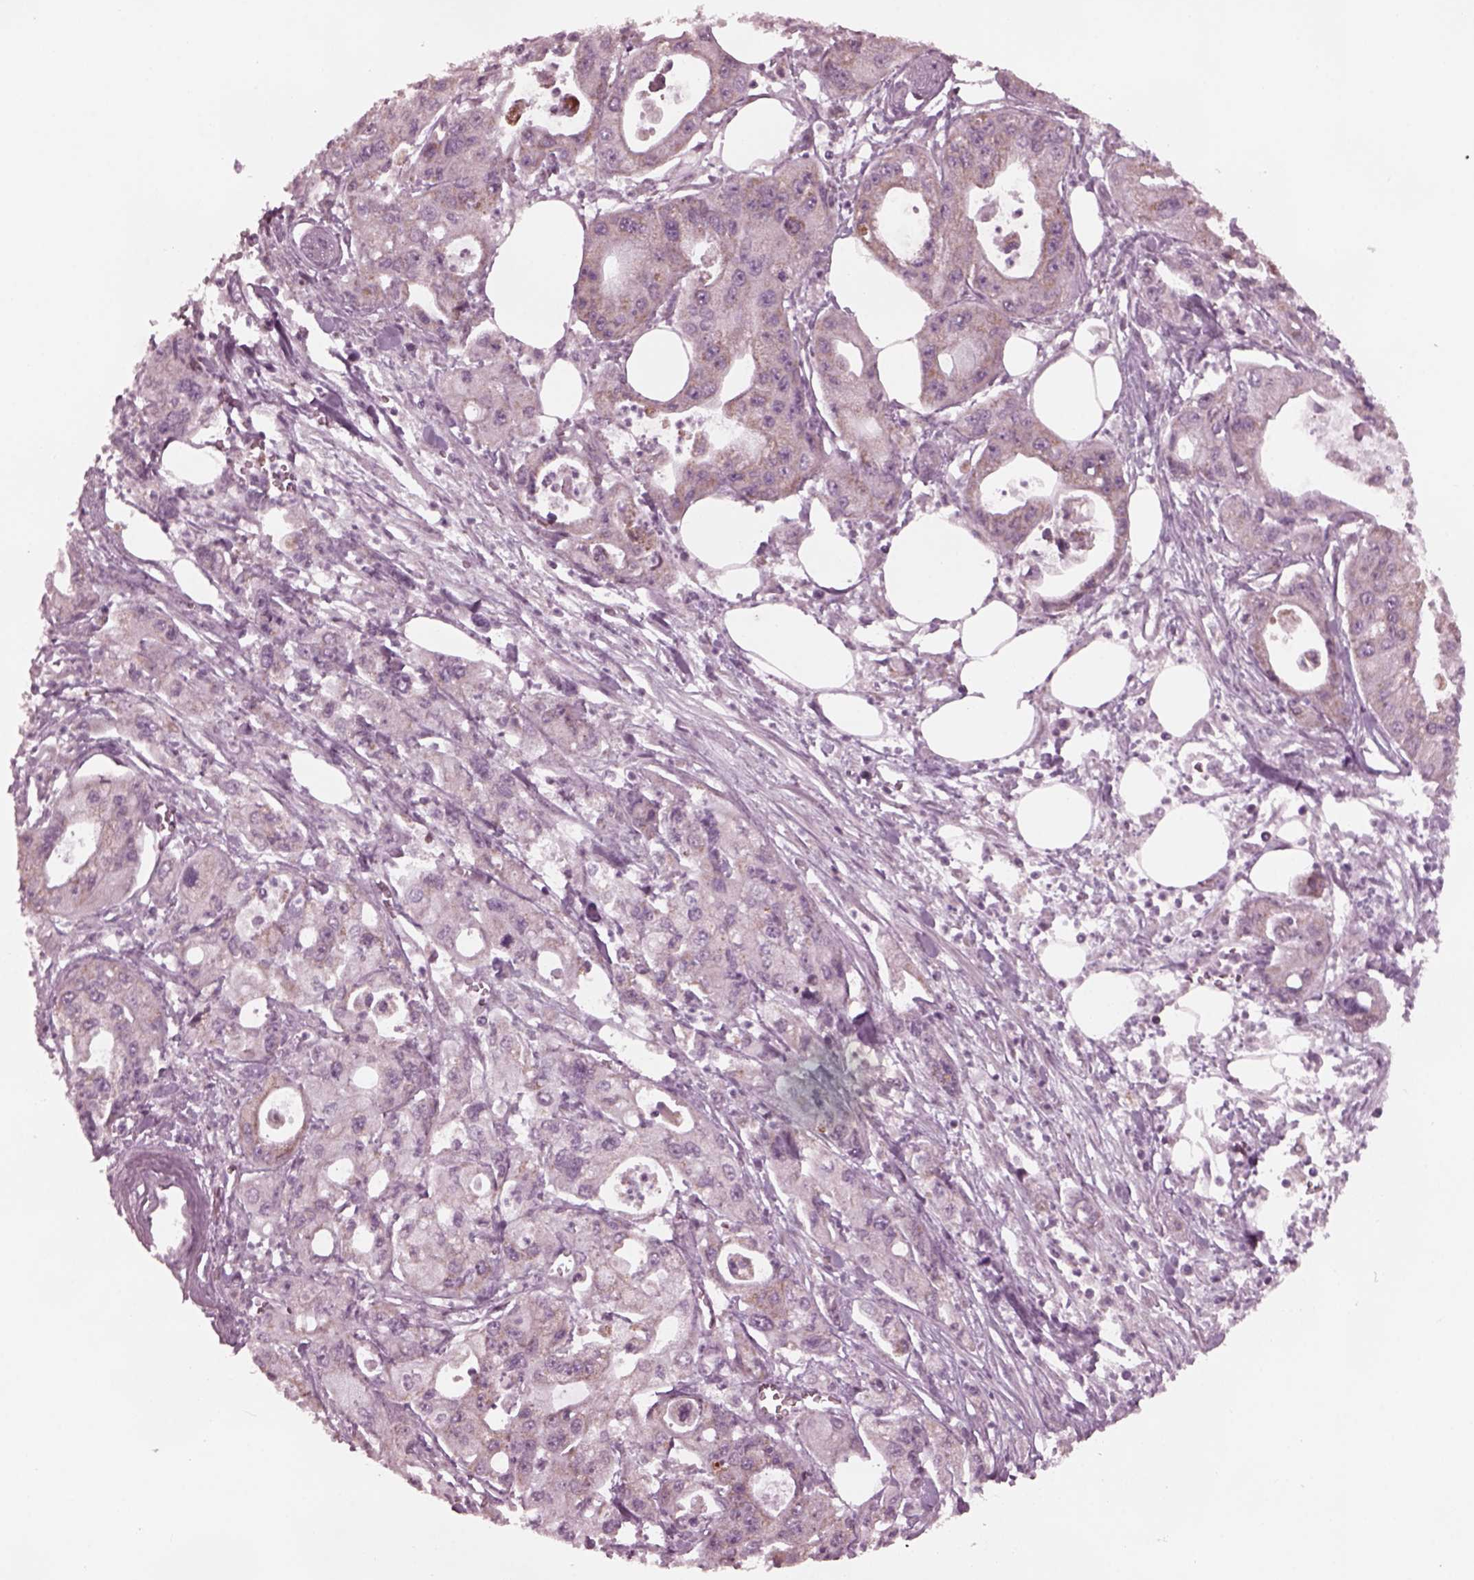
{"staining": {"intensity": "weak", "quantity": "<25%", "location": "cytoplasmic/membranous"}, "tissue": "pancreatic cancer", "cell_type": "Tumor cells", "image_type": "cancer", "snomed": [{"axis": "morphology", "description": "Adenocarcinoma, NOS"}, {"axis": "topography", "description": "Pancreas"}], "caption": "This photomicrograph is of adenocarcinoma (pancreatic) stained with IHC to label a protein in brown with the nuclei are counter-stained blue. There is no staining in tumor cells.", "gene": "CELSR3", "patient": {"sex": "male", "age": 70}}